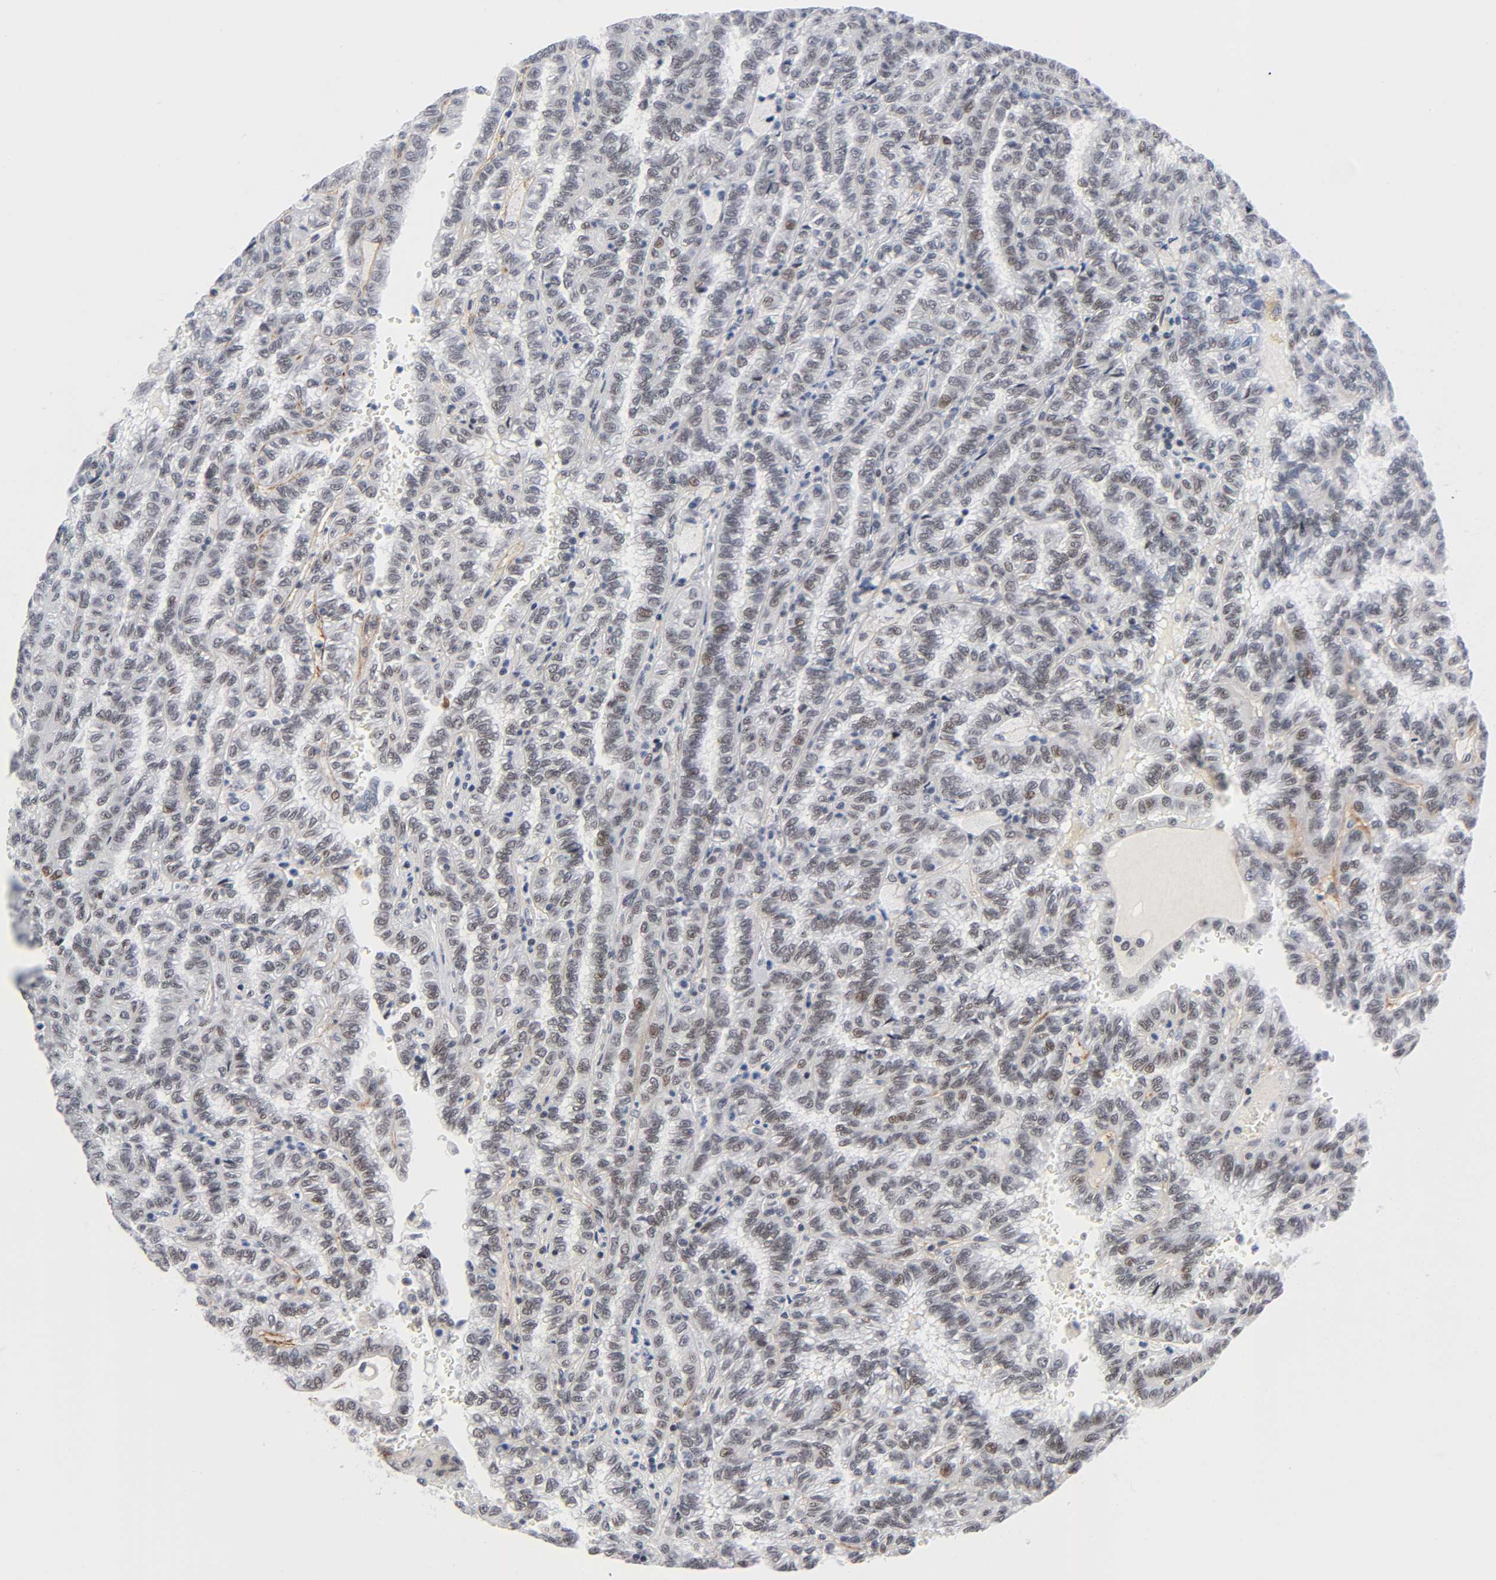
{"staining": {"intensity": "weak", "quantity": "25%-75%", "location": "nuclear"}, "tissue": "renal cancer", "cell_type": "Tumor cells", "image_type": "cancer", "snomed": [{"axis": "morphology", "description": "Inflammation, NOS"}, {"axis": "morphology", "description": "Adenocarcinoma, NOS"}, {"axis": "topography", "description": "Kidney"}], "caption": "Protein expression by immunohistochemistry exhibits weak nuclear positivity in approximately 25%-75% of tumor cells in renal cancer.", "gene": "DIDO1", "patient": {"sex": "male", "age": 68}}